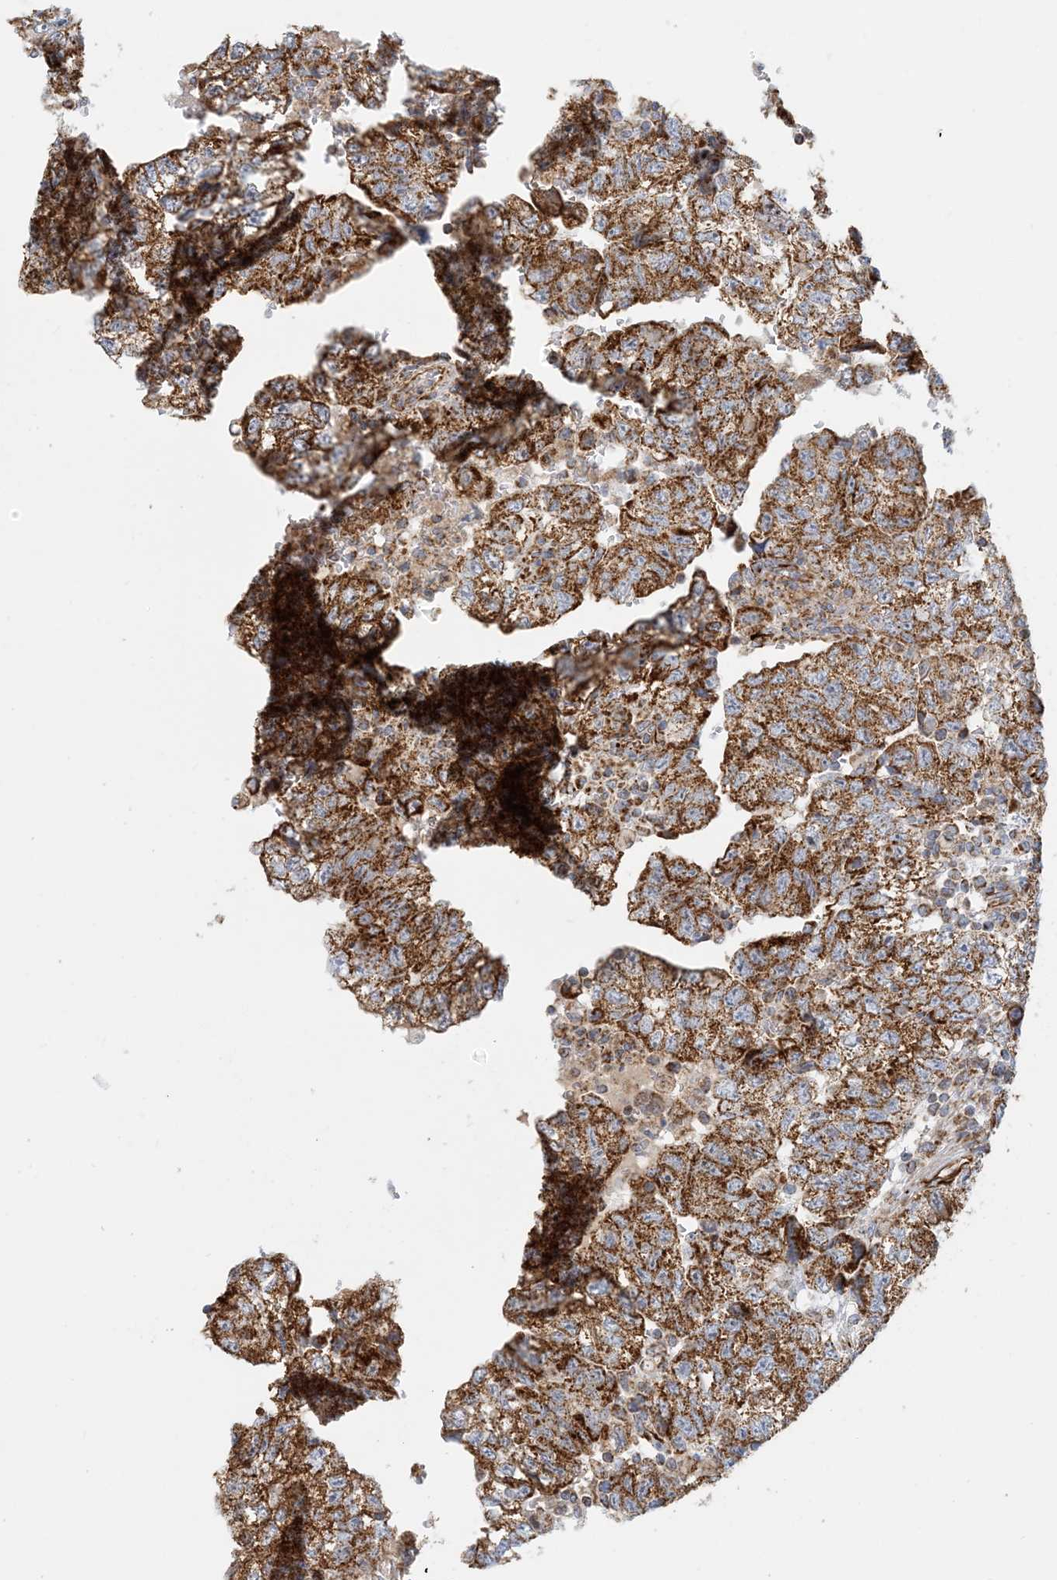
{"staining": {"intensity": "strong", "quantity": ">75%", "location": "cytoplasmic/membranous"}, "tissue": "testis cancer", "cell_type": "Tumor cells", "image_type": "cancer", "snomed": [{"axis": "morphology", "description": "Carcinoma, Embryonal, NOS"}, {"axis": "topography", "description": "Testis"}], "caption": "A high-resolution image shows immunohistochemistry (IHC) staining of testis cancer (embryonal carcinoma), which demonstrates strong cytoplasmic/membranous staining in about >75% of tumor cells.", "gene": "COA3", "patient": {"sex": "male", "age": 36}}